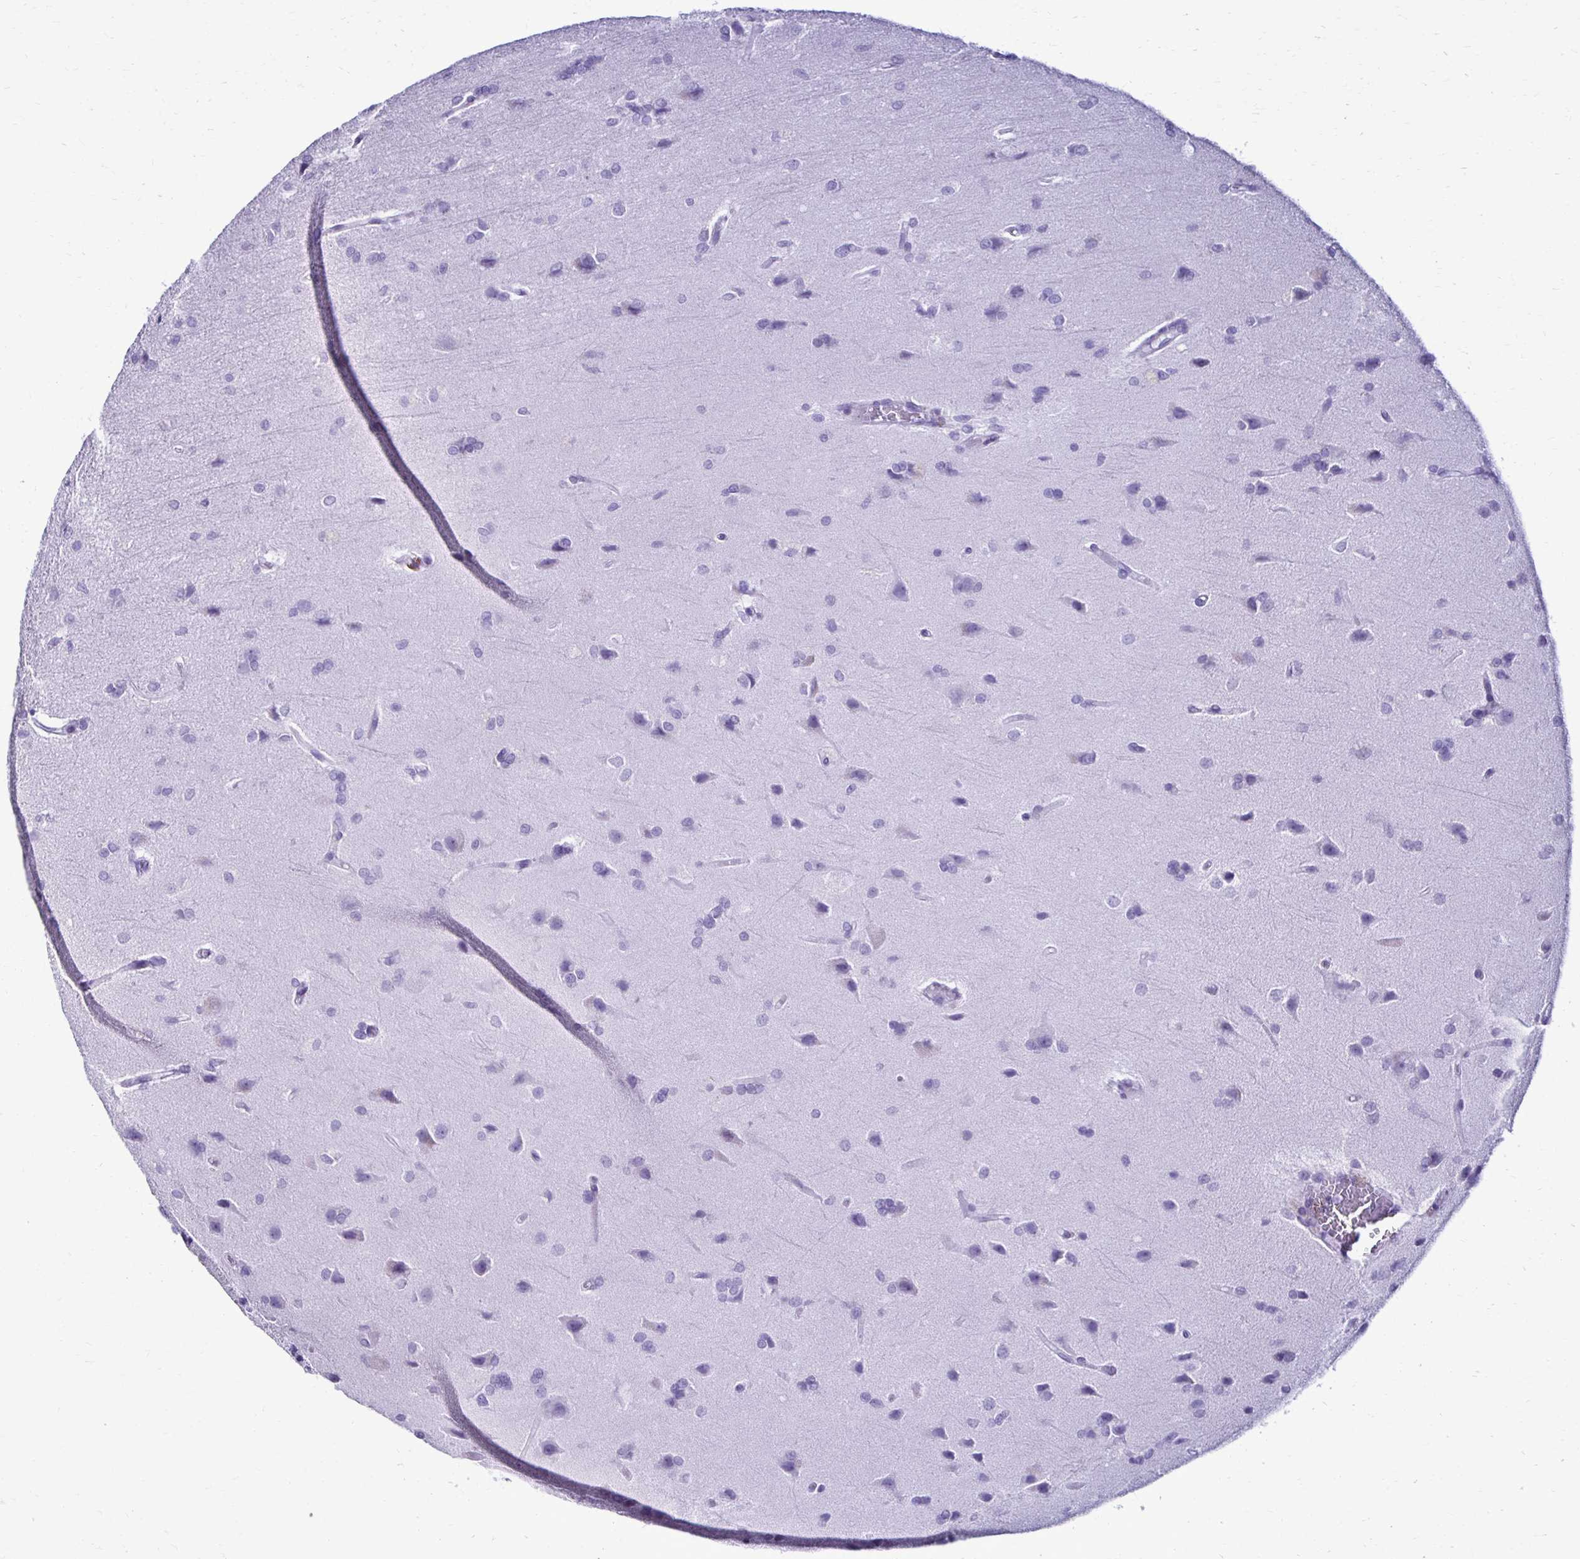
{"staining": {"intensity": "negative", "quantity": "none", "location": "none"}, "tissue": "glioma", "cell_type": "Tumor cells", "image_type": "cancer", "snomed": [{"axis": "morphology", "description": "Glioma, malignant, High grade"}, {"axis": "topography", "description": "Brain"}], "caption": "Human glioma stained for a protein using immunohistochemistry shows no staining in tumor cells.", "gene": "CST5", "patient": {"sex": "female", "age": 70}}